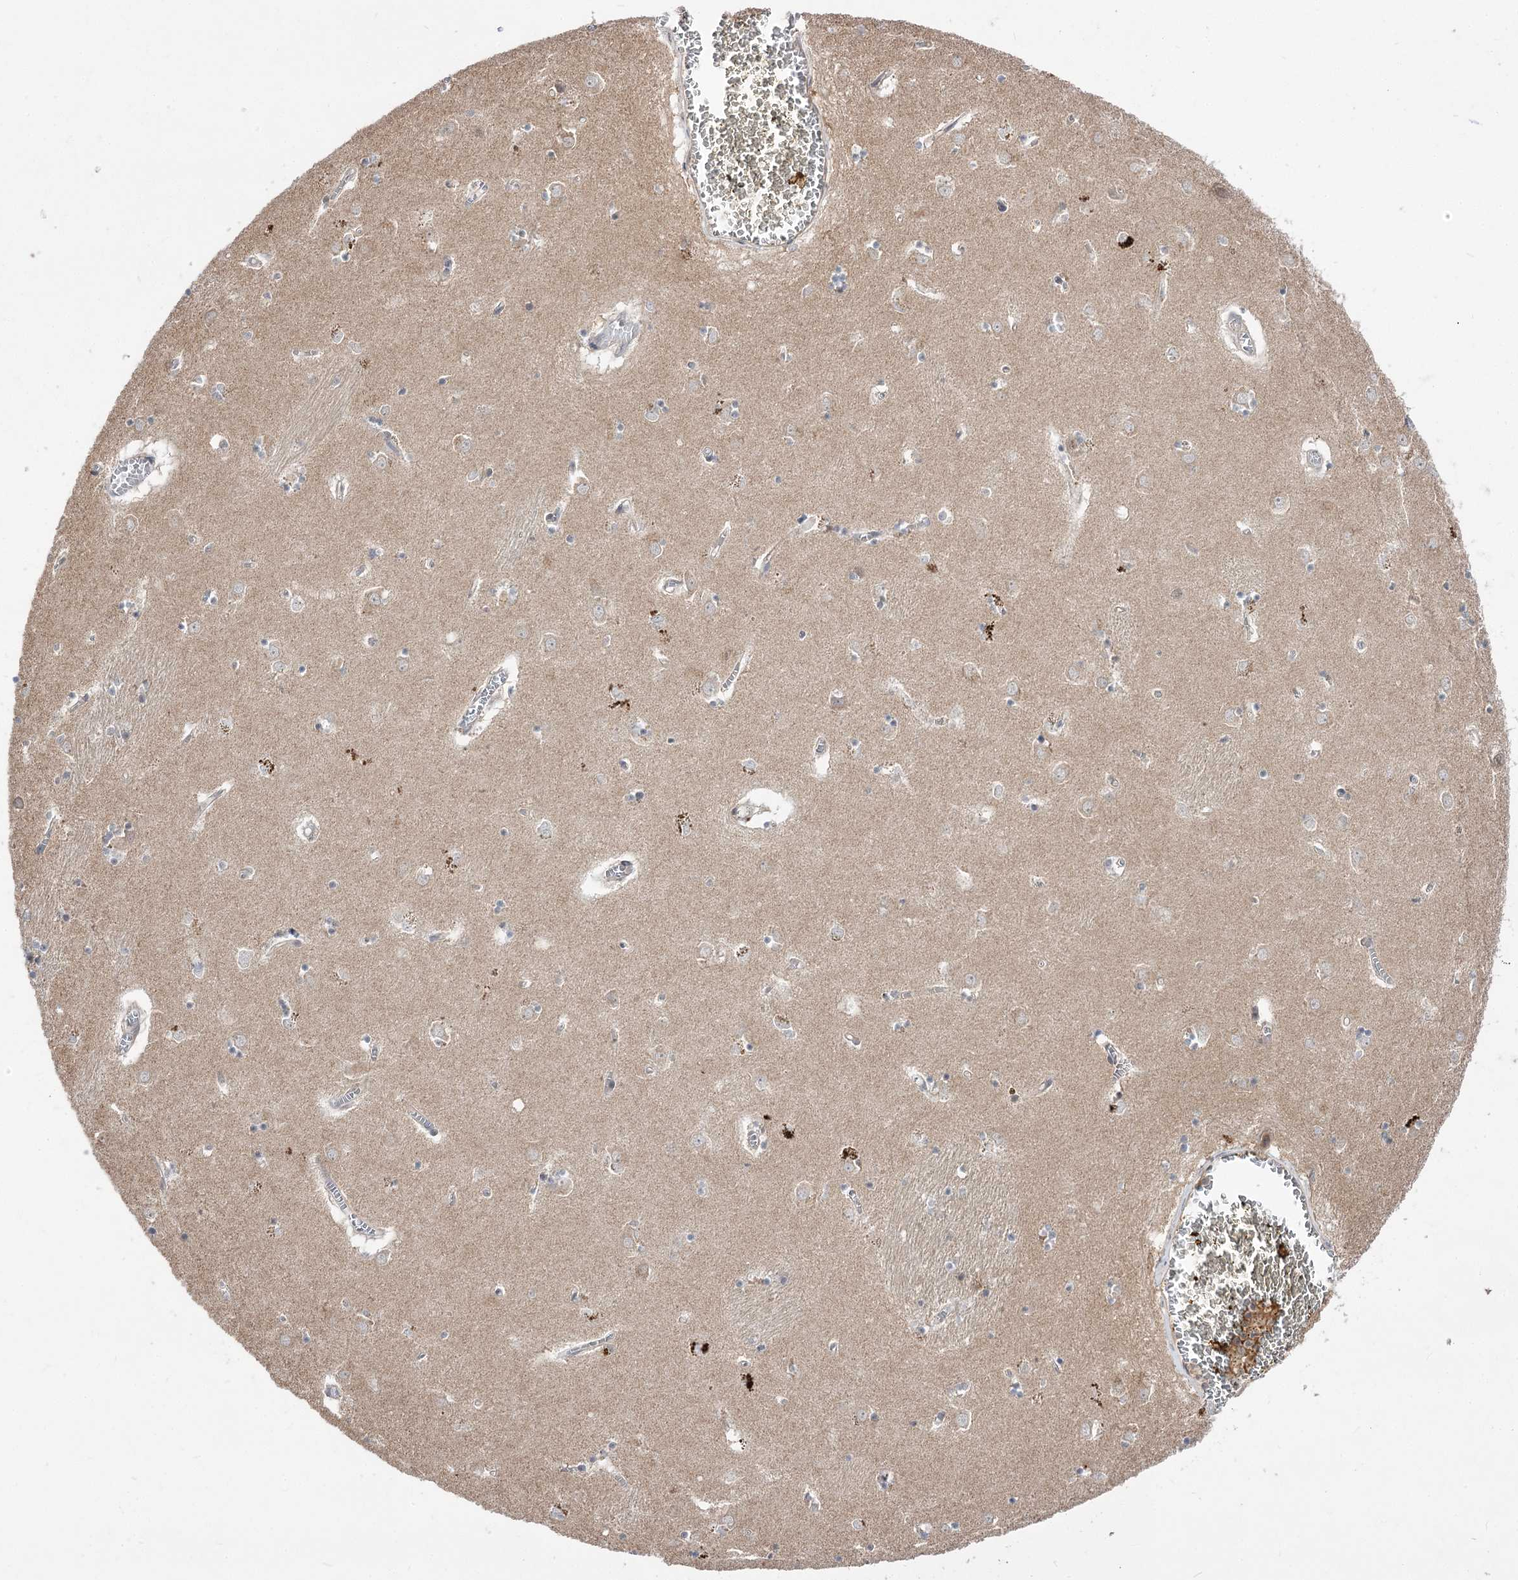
{"staining": {"intensity": "weak", "quantity": "<25%", "location": "cytoplasmic/membranous"}, "tissue": "caudate", "cell_type": "Glial cells", "image_type": "normal", "snomed": [{"axis": "morphology", "description": "Normal tissue, NOS"}, {"axis": "topography", "description": "Lateral ventricle wall"}], "caption": "High magnification brightfield microscopy of unremarkable caudate stained with DAB (brown) and counterstained with hematoxylin (blue): glial cells show no significant staining.", "gene": "HELT", "patient": {"sex": "male", "age": 70}}